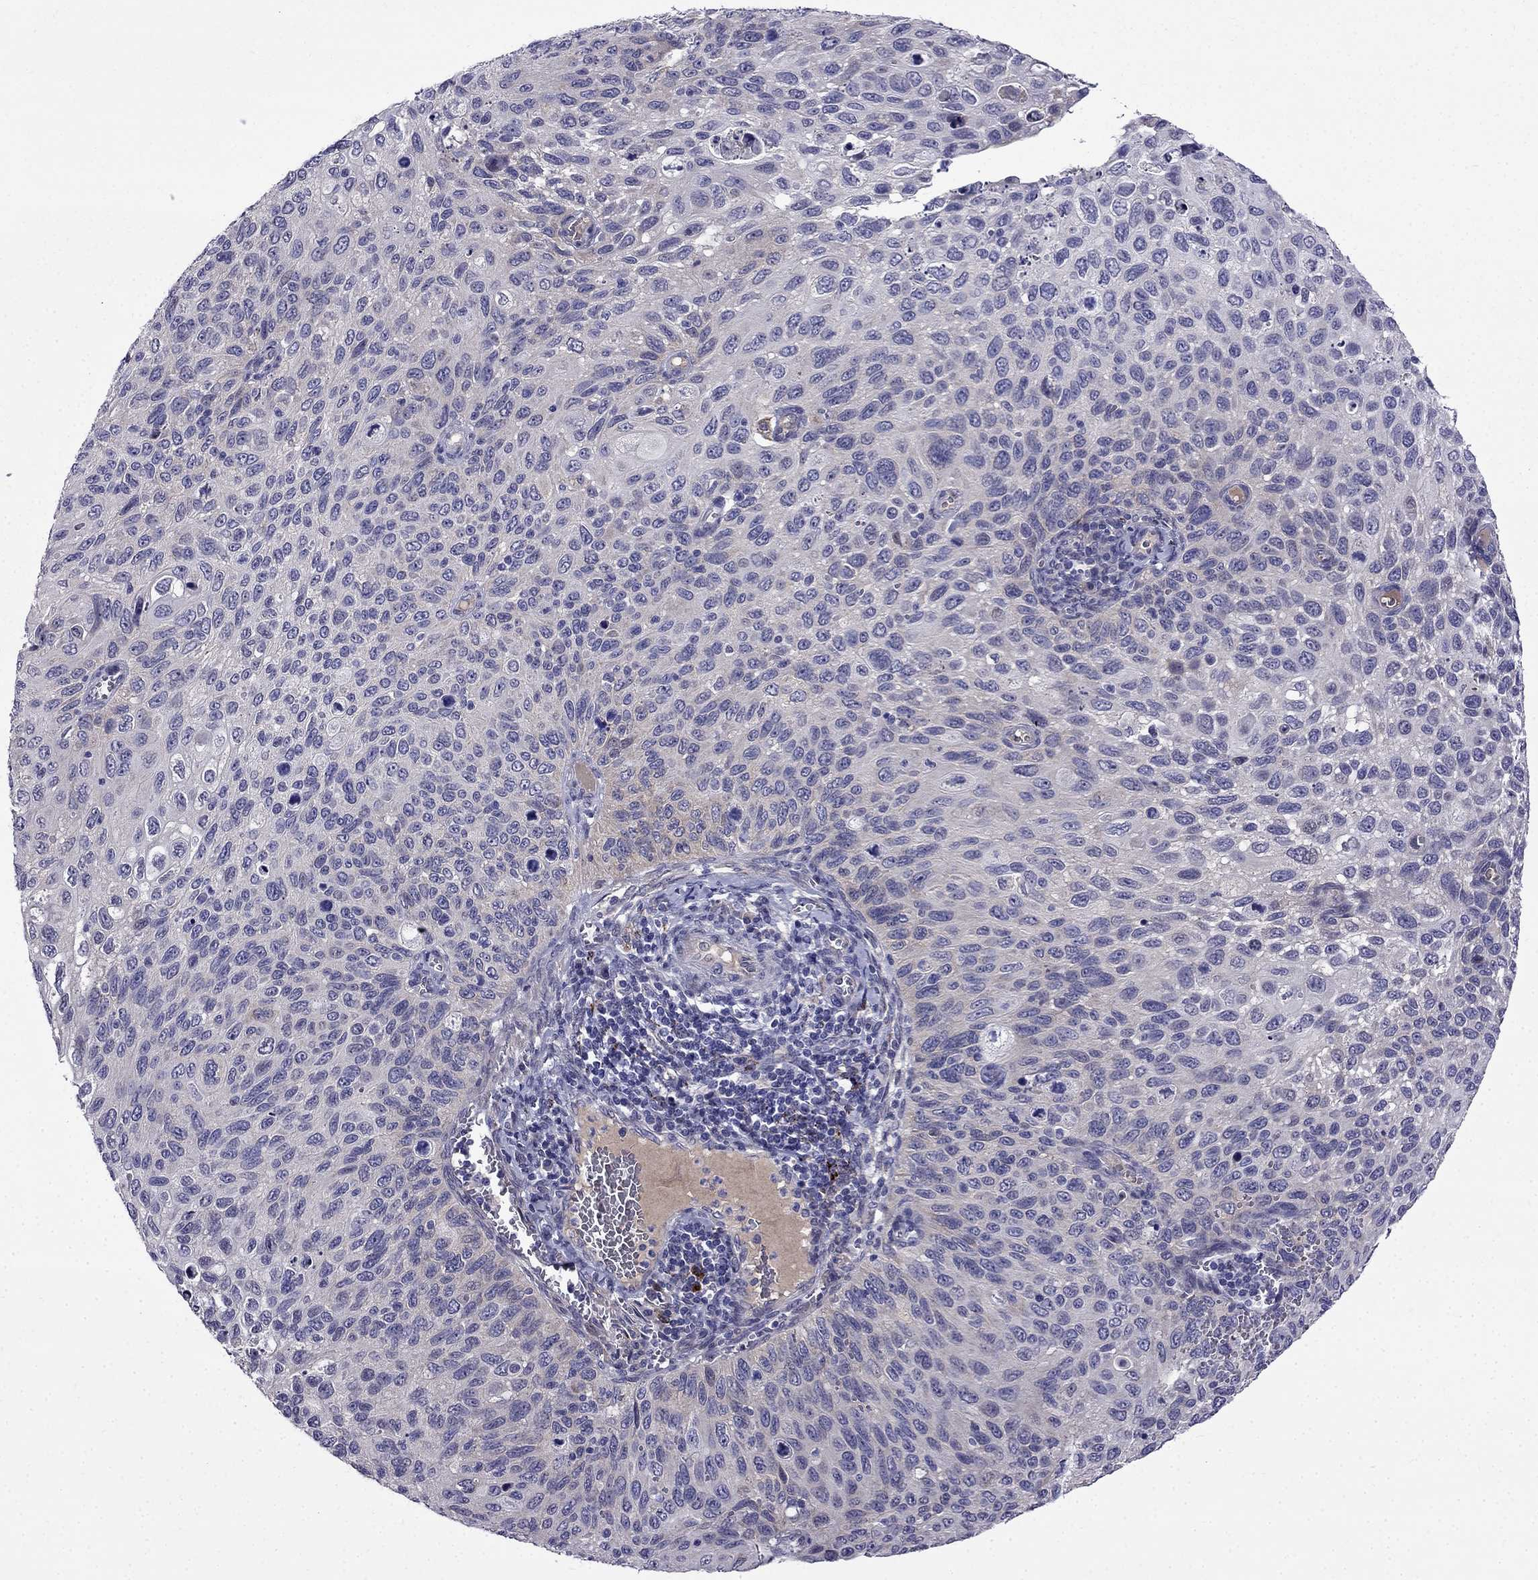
{"staining": {"intensity": "negative", "quantity": "none", "location": "none"}, "tissue": "cervical cancer", "cell_type": "Tumor cells", "image_type": "cancer", "snomed": [{"axis": "morphology", "description": "Squamous cell carcinoma, NOS"}, {"axis": "topography", "description": "Cervix"}], "caption": "Cervical cancer (squamous cell carcinoma) stained for a protein using immunohistochemistry (IHC) displays no expression tumor cells.", "gene": "PI16", "patient": {"sex": "female", "age": 70}}